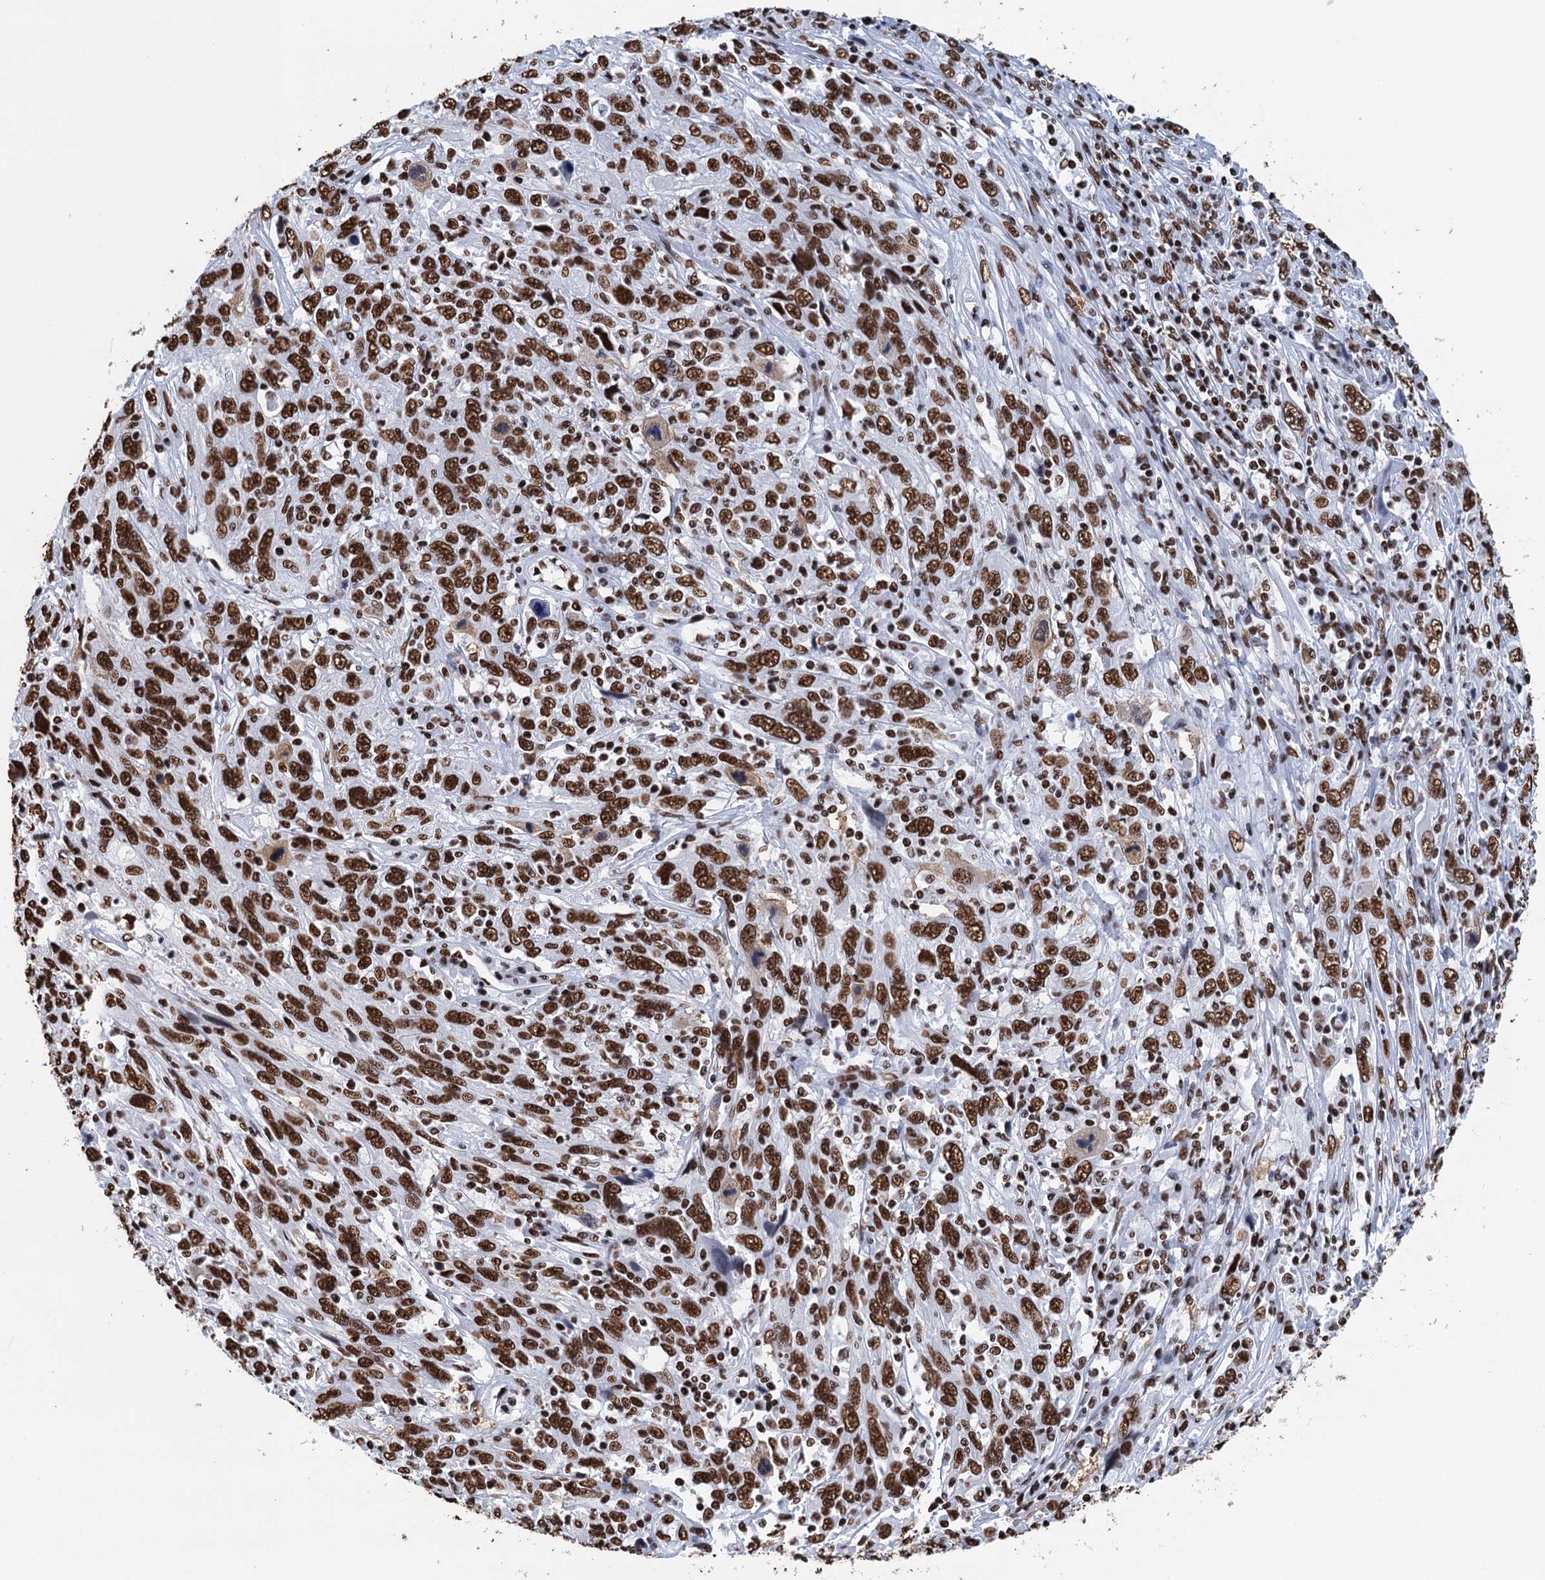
{"staining": {"intensity": "strong", "quantity": ">75%", "location": "nuclear"}, "tissue": "cervical cancer", "cell_type": "Tumor cells", "image_type": "cancer", "snomed": [{"axis": "morphology", "description": "Squamous cell carcinoma, NOS"}, {"axis": "topography", "description": "Cervix"}], "caption": "Cervical squamous cell carcinoma was stained to show a protein in brown. There is high levels of strong nuclear expression in about >75% of tumor cells. Nuclei are stained in blue.", "gene": "UBA2", "patient": {"sex": "female", "age": 46}}